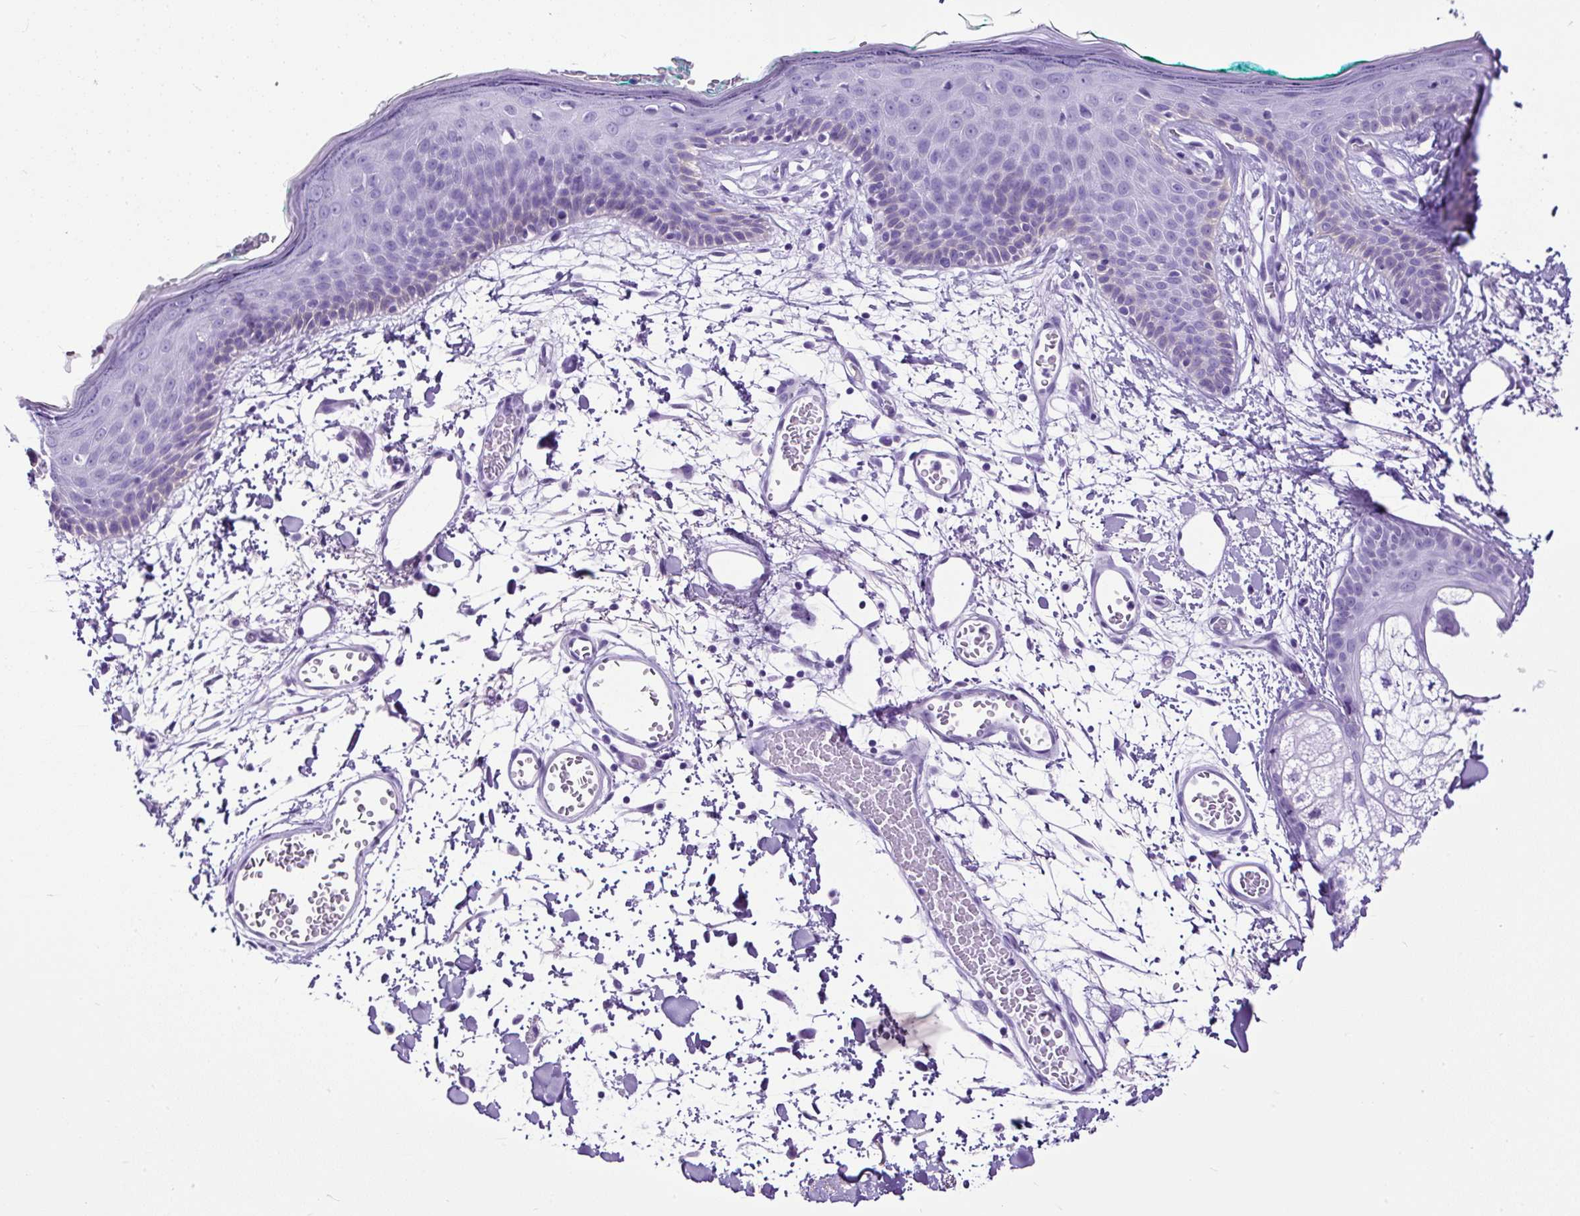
{"staining": {"intensity": "negative", "quantity": "none", "location": "none"}, "tissue": "skin", "cell_type": "Fibroblasts", "image_type": "normal", "snomed": [{"axis": "morphology", "description": "Normal tissue, NOS"}, {"axis": "topography", "description": "Skin"}], "caption": "A high-resolution histopathology image shows immunohistochemistry staining of unremarkable skin, which reveals no significant staining in fibroblasts.", "gene": "PDIA2", "patient": {"sex": "male", "age": 79}}